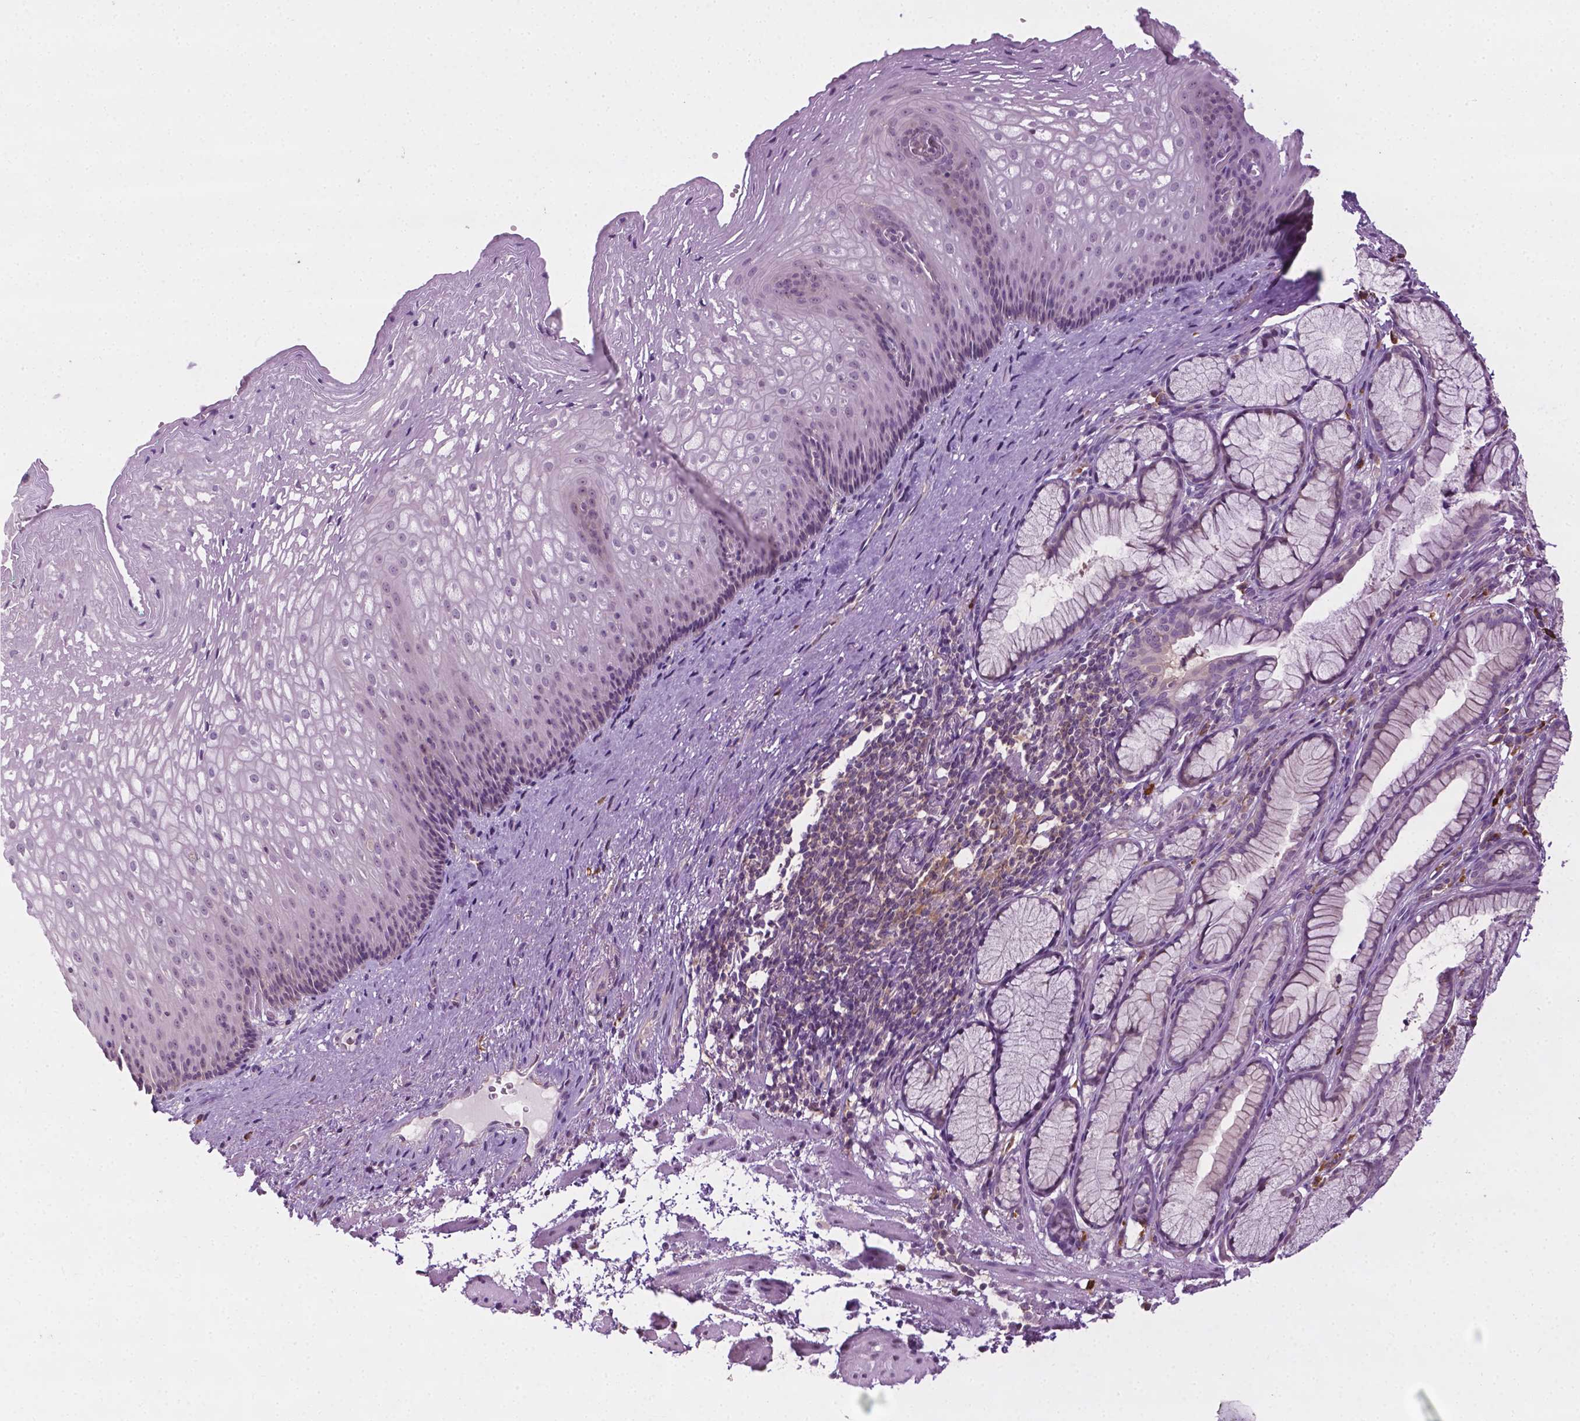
{"staining": {"intensity": "weak", "quantity": "<25%", "location": "nuclear"}, "tissue": "esophagus", "cell_type": "Squamous epithelial cells", "image_type": "normal", "snomed": [{"axis": "morphology", "description": "Normal tissue, NOS"}, {"axis": "topography", "description": "Esophagus"}], "caption": "An IHC micrograph of benign esophagus is shown. There is no staining in squamous epithelial cells of esophagus. (DAB IHC, high magnification).", "gene": "DENND4A", "patient": {"sex": "male", "age": 76}}